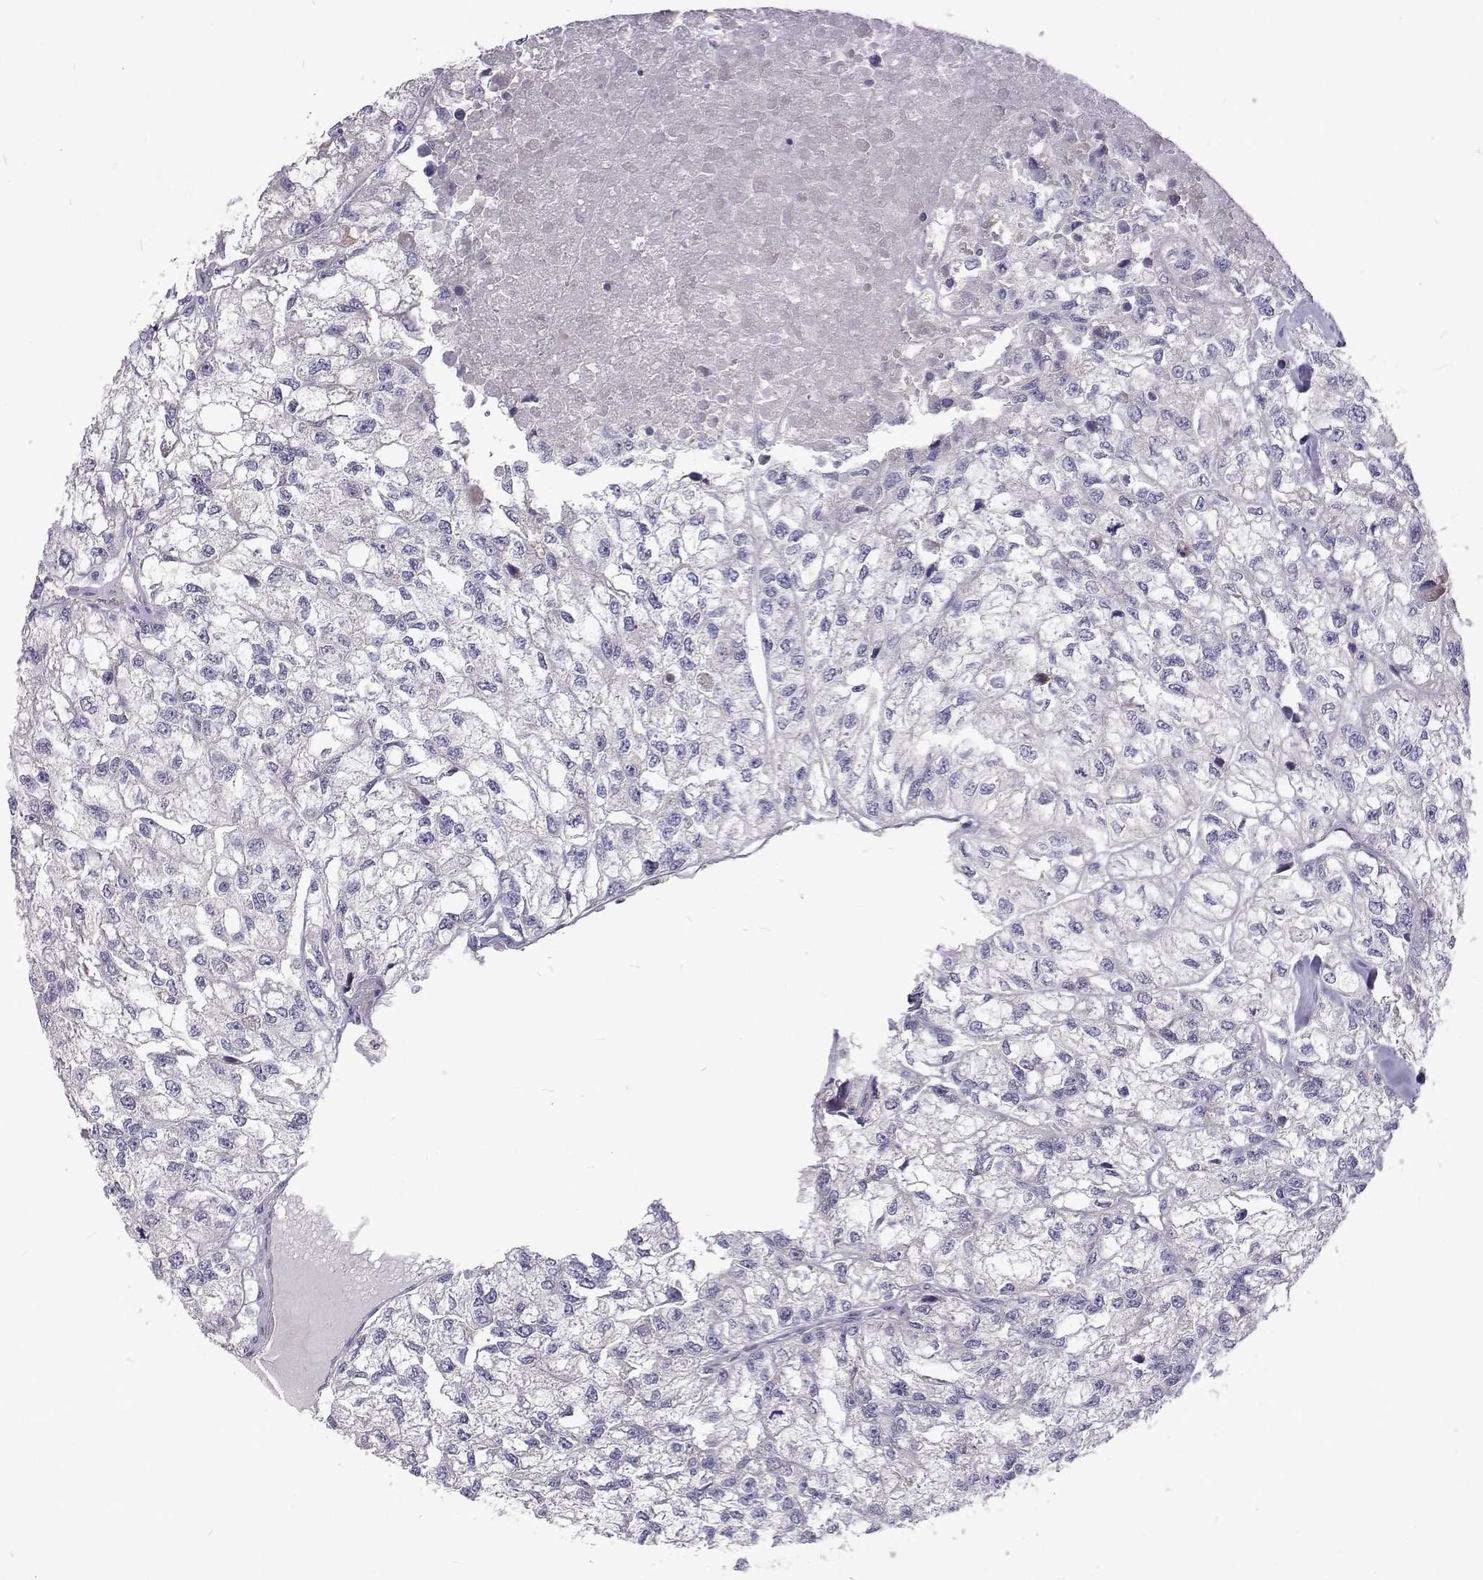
{"staining": {"intensity": "negative", "quantity": "none", "location": "none"}, "tissue": "renal cancer", "cell_type": "Tumor cells", "image_type": "cancer", "snomed": [{"axis": "morphology", "description": "Adenocarcinoma, NOS"}, {"axis": "topography", "description": "Kidney"}], "caption": "IHC of renal adenocarcinoma reveals no positivity in tumor cells. (Brightfield microscopy of DAB (3,3'-diaminobenzidine) IHC at high magnification).", "gene": "NPR3", "patient": {"sex": "male", "age": 56}}